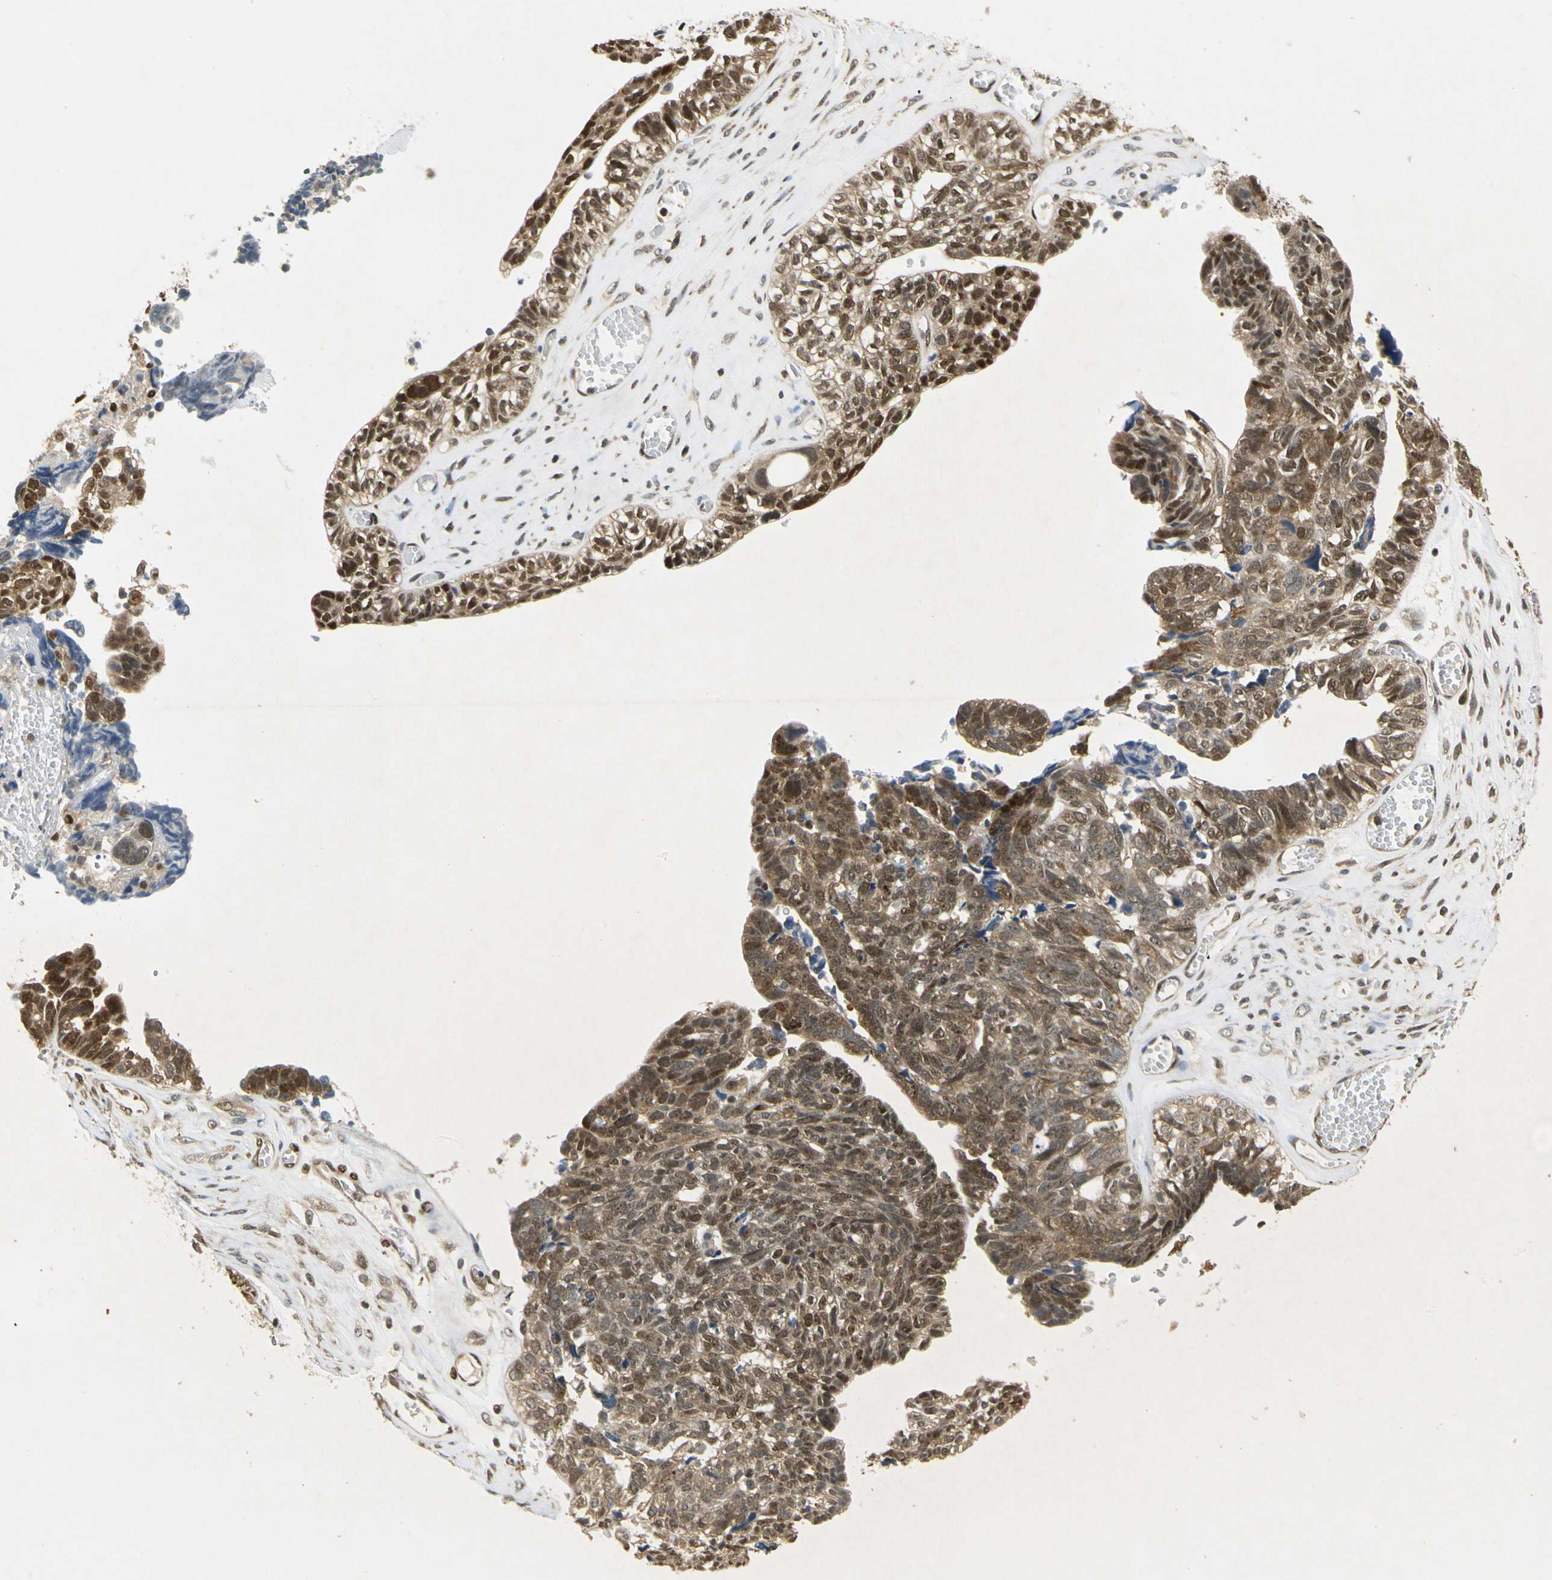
{"staining": {"intensity": "moderate", "quantity": ">75%", "location": "cytoplasmic/membranous,nuclear"}, "tissue": "ovarian cancer", "cell_type": "Tumor cells", "image_type": "cancer", "snomed": [{"axis": "morphology", "description": "Cystadenocarcinoma, serous, NOS"}, {"axis": "topography", "description": "Ovary"}], "caption": "The photomicrograph shows immunohistochemical staining of ovarian serous cystadenocarcinoma. There is moderate cytoplasmic/membranous and nuclear positivity is seen in about >75% of tumor cells.", "gene": "EIF1AX", "patient": {"sex": "female", "age": 79}}